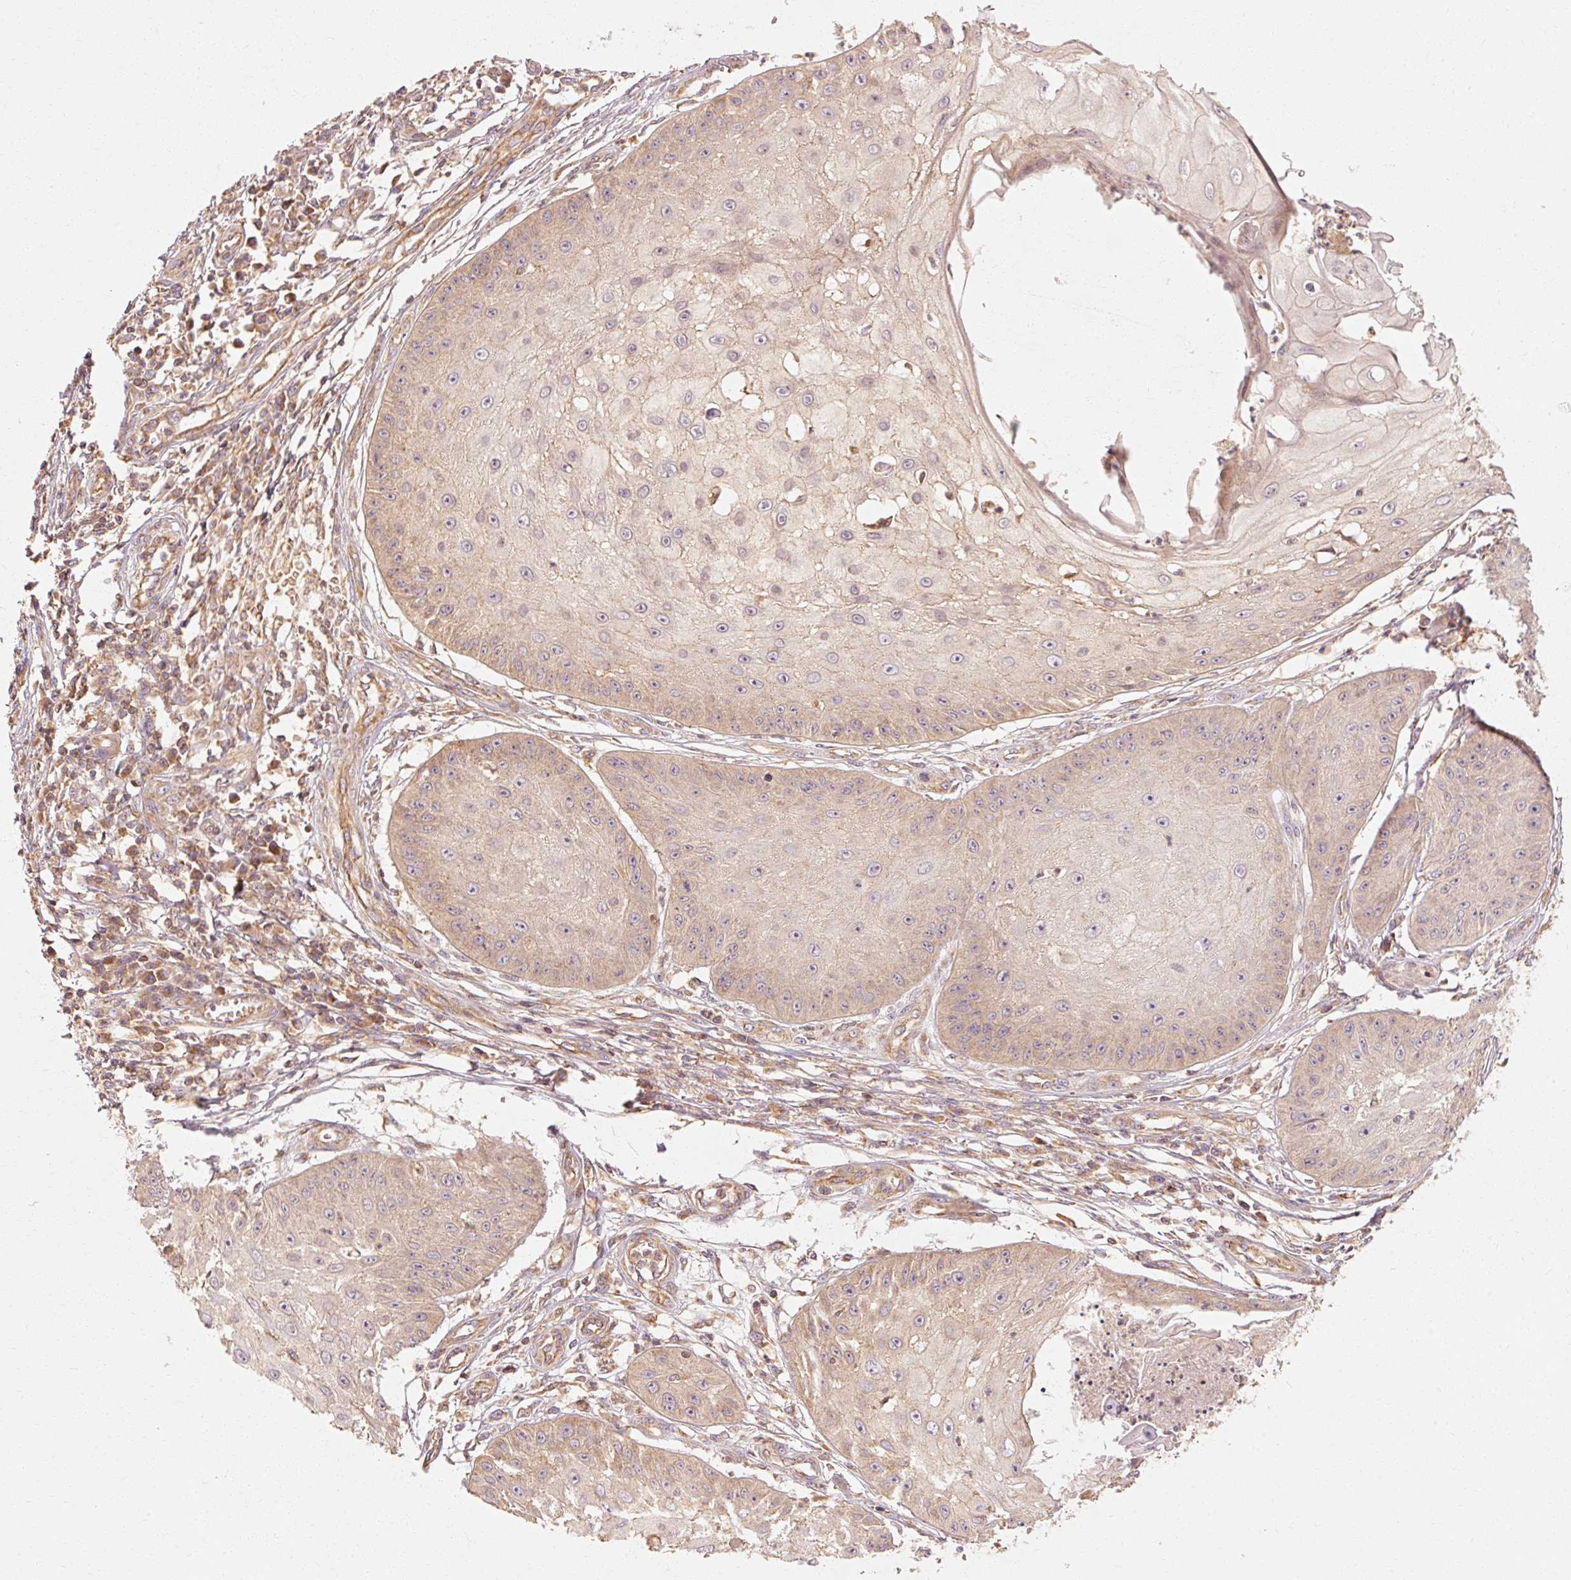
{"staining": {"intensity": "weak", "quantity": "<25%", "location": "cytoplasmic/membranous"}, "tissue": "skin cancer", "cell_type": "Tumor cells", "image_type": "cancer", "snomed": [{"axis": "morphology", "description": "Squamous cell carcinoma, NOS"}, {"axis": "topography", "description": "Skin"}], "caption": "Tumor cells show no significant protein expression in skin squamous cell carcinoma.", "gene": "CTNNA1", "patient": {"sex": "male", "age": 70}}